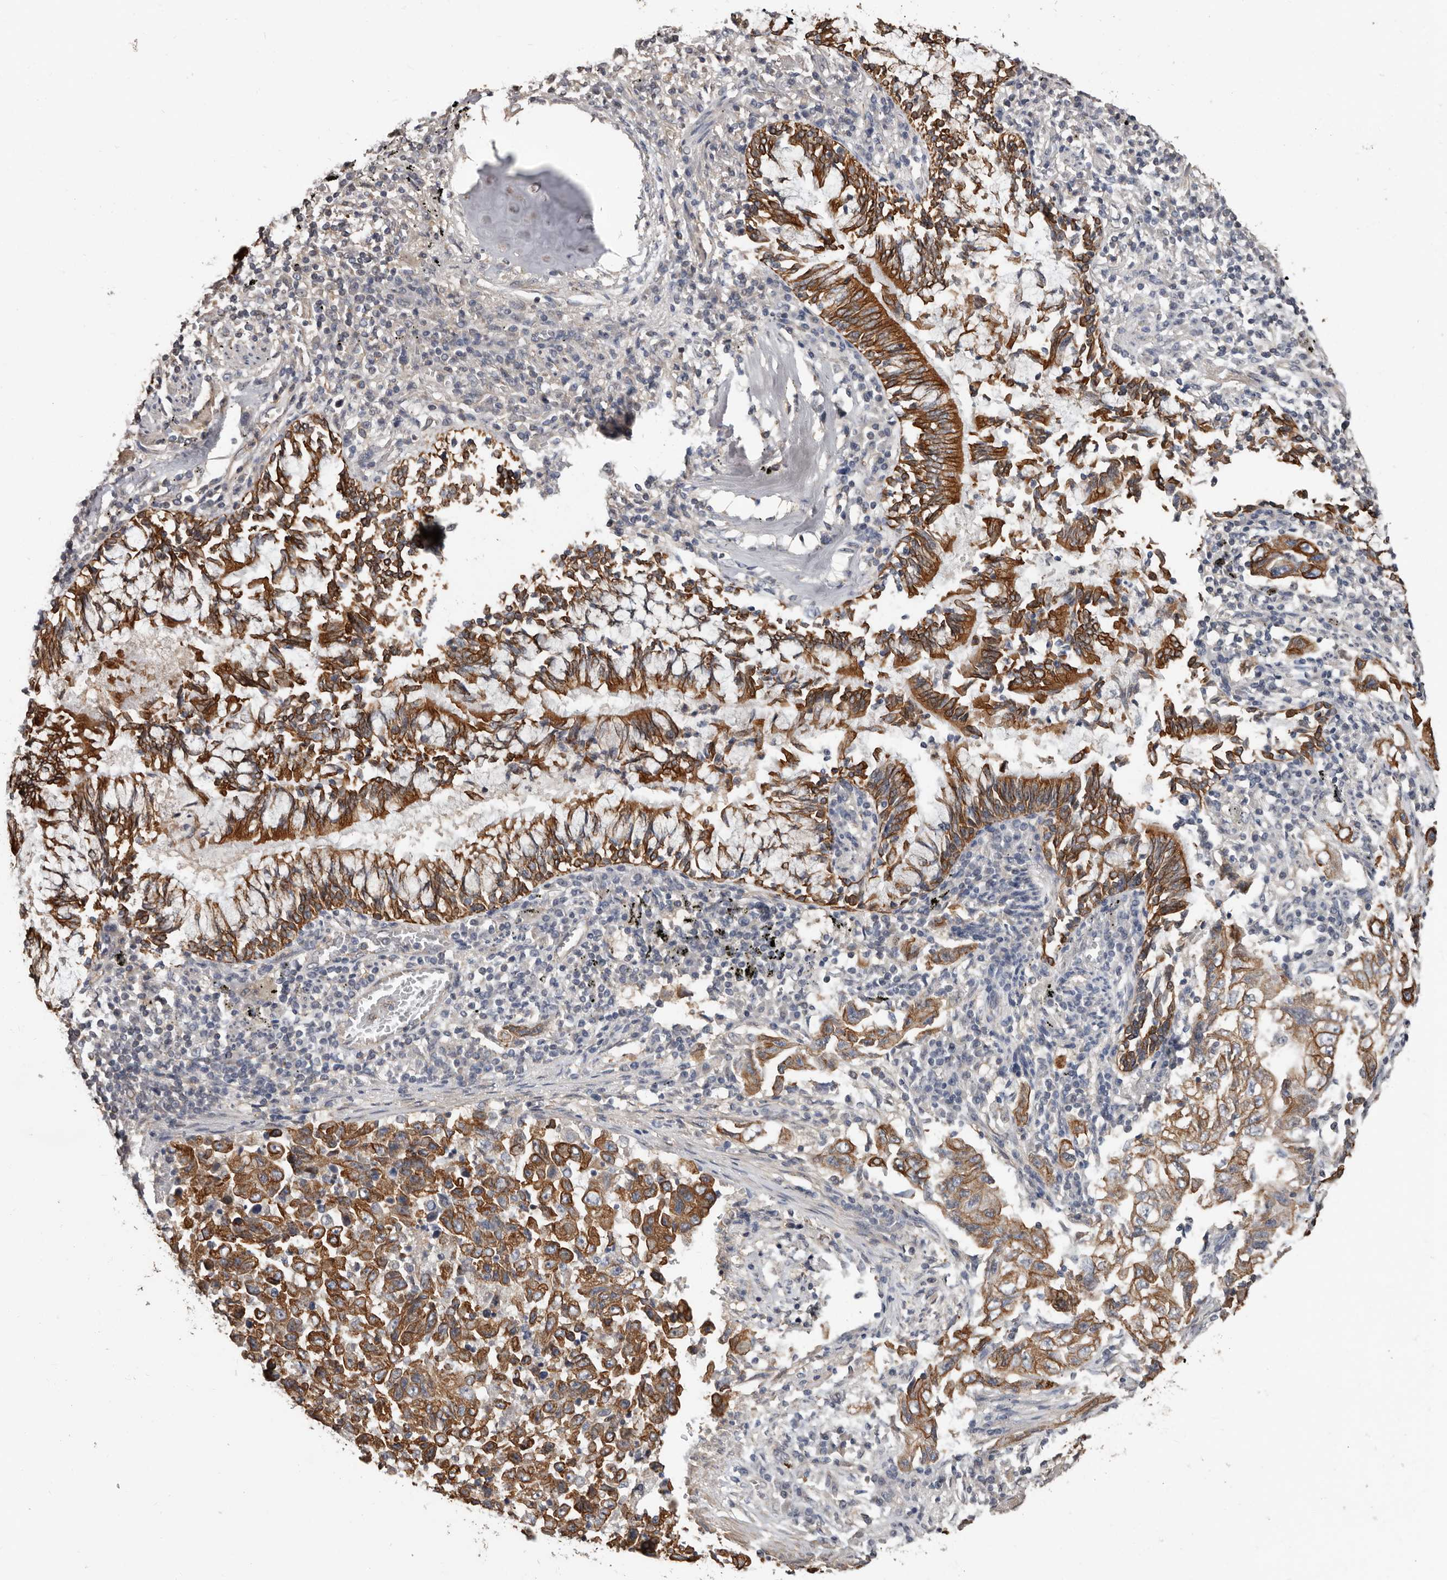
{"staining": {"intensity": "moderate", "quantity": ">75%", "location": "cytoplasmic/membranous"}, "tissue": "lung cancer", "cell_type": "Tumor cells", "image_type": "cancer", "snomed": [{"axis": "morphology", "description": "Adenocarcinoma, NOS"}, {"axis": "topography", "description": "Lung"}], "caption": "A micrograph of lung cancer (adenocarcinoma) stained for a protein shows moderate cytoplasmic/membranous brown staining in tumor cells. The protein is stained brown, and the nuclei are stained in blue (DAB IHC with brightfield microscopy, high magnification).", "gene": "MRPL18", "patient": {"sex": "female", "age": 51}}